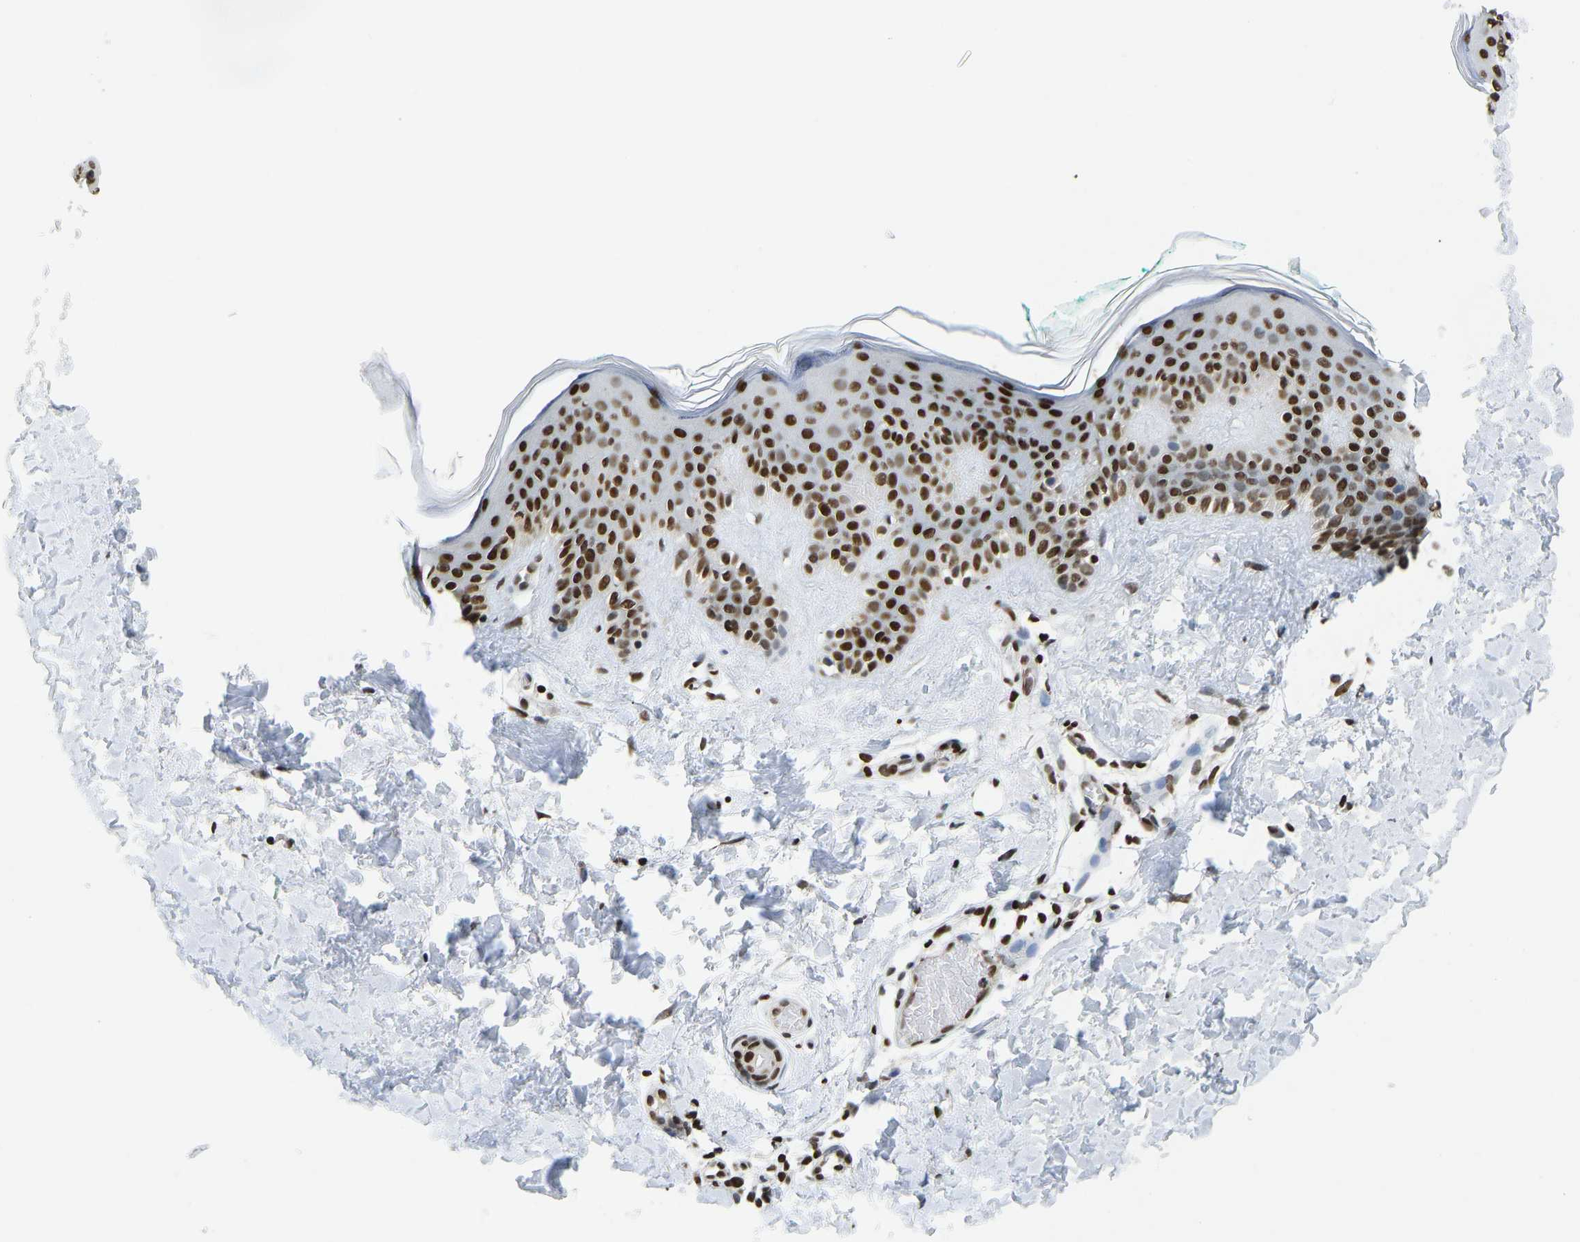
{"staining": {"intensity": "strong", "quantity": ">75%", "location": "nuclear"}, "tissue": "skin", "cell_type": "Fibroblasts", "image_type": "normal", "snomed": [{"axis": "morphology", "description": "Normal tissue, NOS"}, {"axis": "topography", "description": "Skin"}], "caption": "Immunohistochemistry photomicrograph of benign skin stained for a protein (brown), which exhibits high levels of strong nuclear positivity in about >75% of fibroblasts.", "gene": "ZSCAN20", "patient": {"sex": "male", "age": 30}}